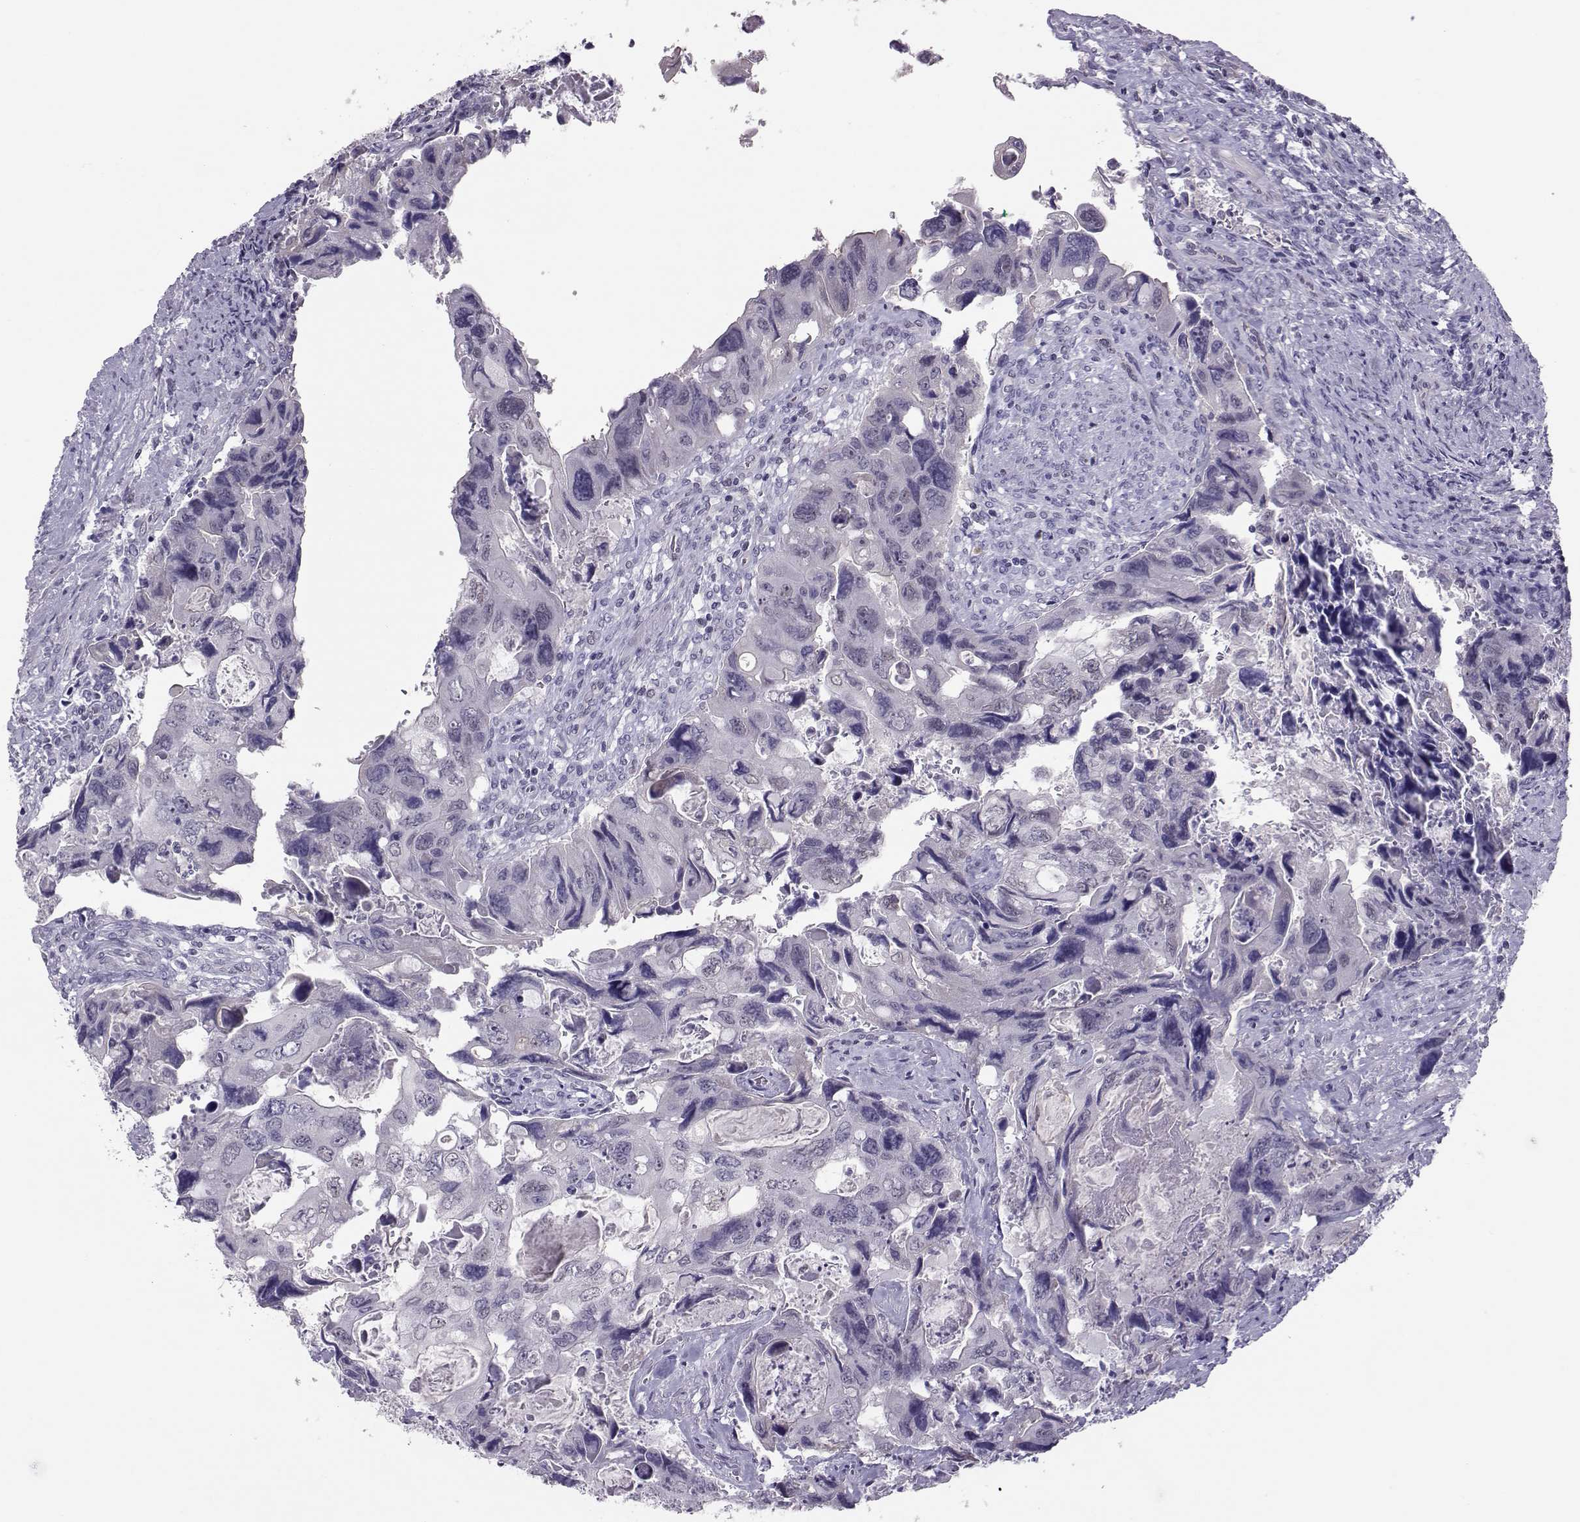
{"staining": {"intensity": "negative", "quantity": "none", "location": "none"}, "tissue": "colorectal cancer", "cell_type": "Tumor cells", "image_type": "cancer", "snomed": [{"axis": "morphology", "description": "Adenocarcinoma, NOS"}, {"axis": "topography", "description": "Rectum"}], "caption": "High power microscopy photomicrograph of an IHC histopathology image of adenocarcinoma (colorectal), revealing no significant staining in tumor cells. Nuclei are stained in blue.", "gene": "DNAAF1", "patient": {"sex": "male", "age": 62}}